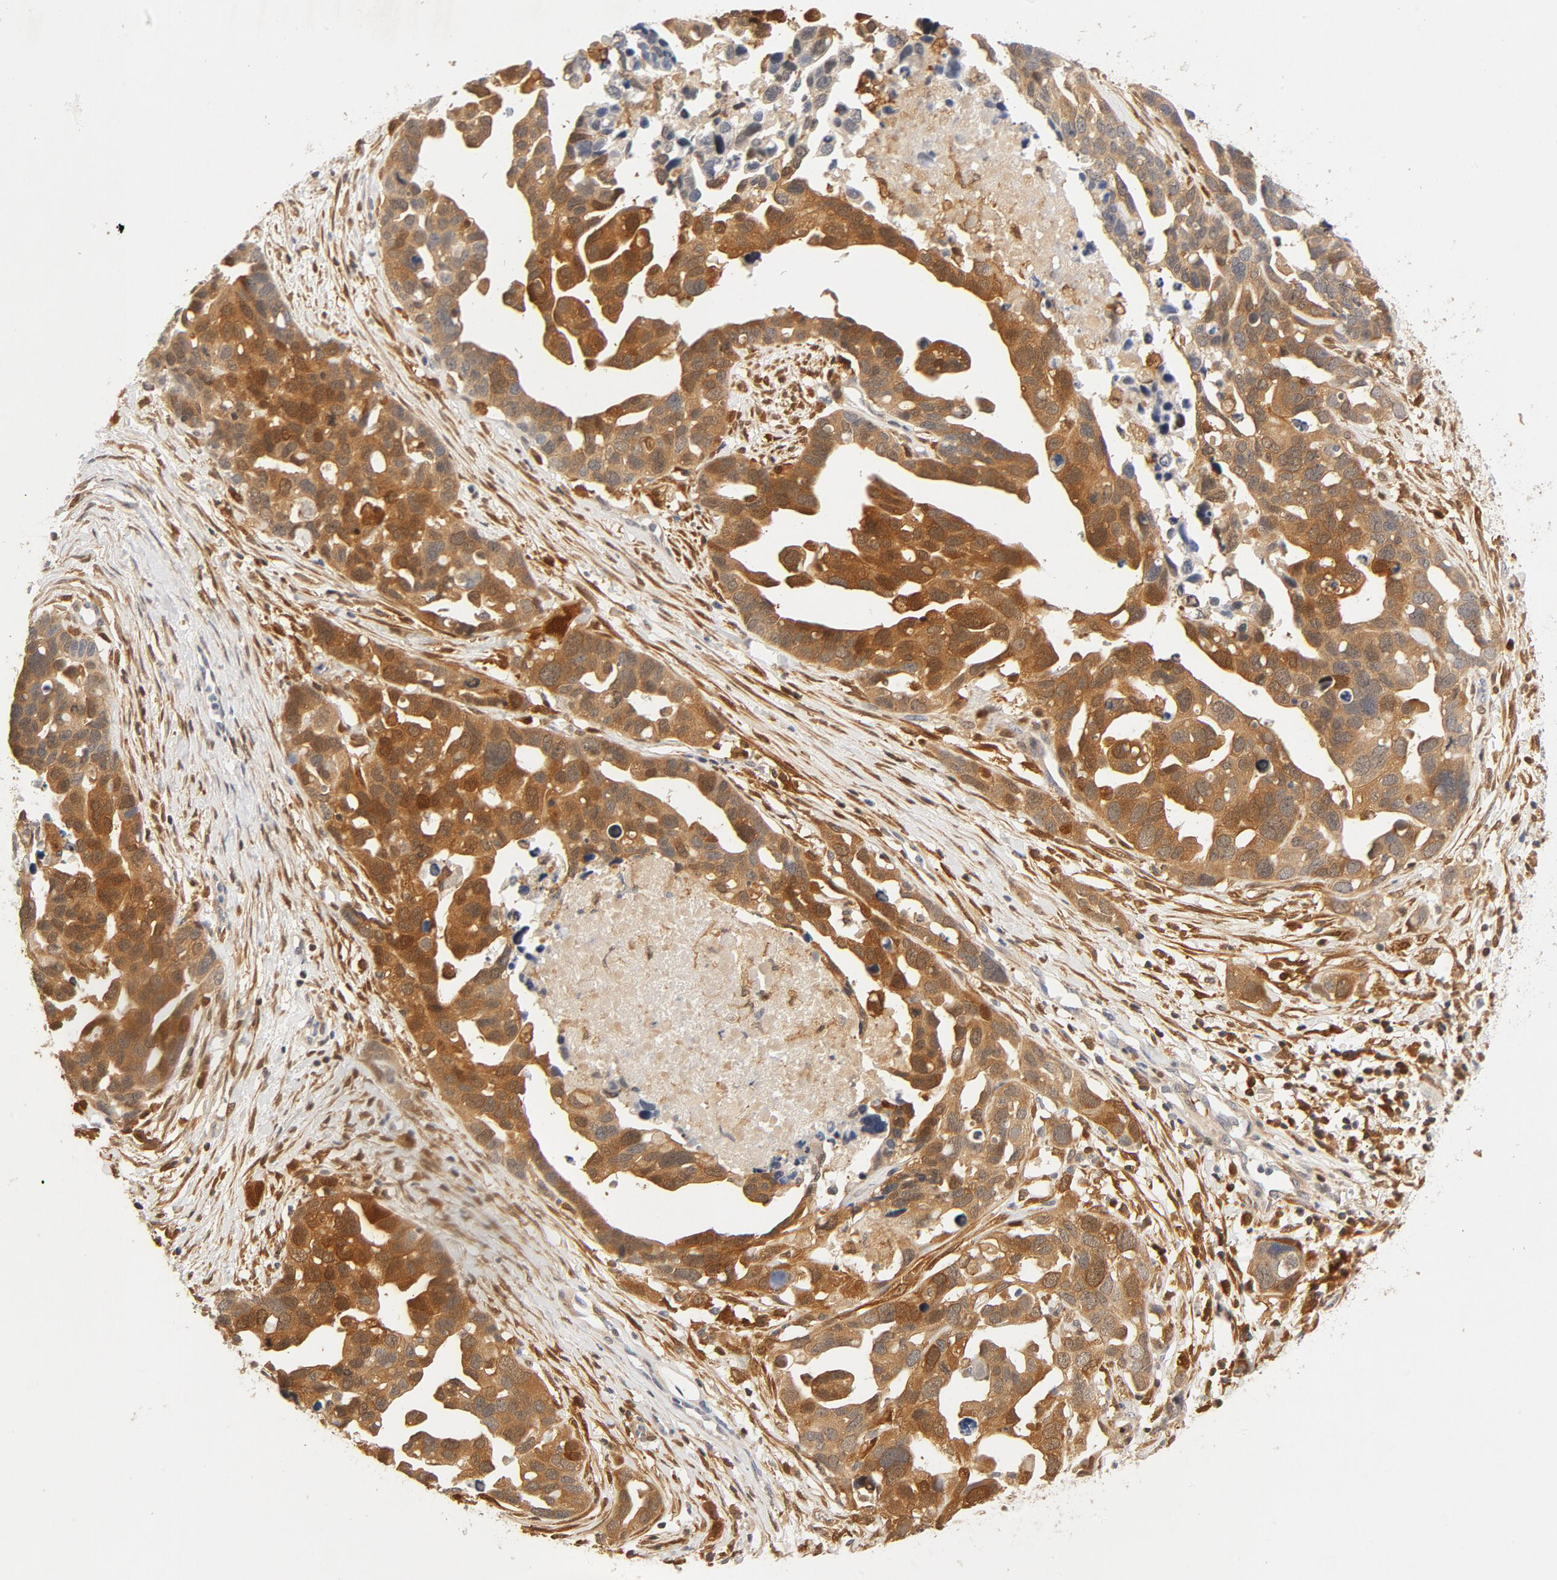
{"staining": {"intensity": "strong", "quantity": ">75%", "location": "cytoplasmic/membranous"}, "tissue": "ovarian cancer", "cell_type": "Tumor cells", "image_type": "cancer", "snomed": [{"axis": "morphology", "description": "Cystadenocarcinoma, serous, NOS"}, {"axis": "topography", "description": "Ovary"}], "caption": "The micrograph exhibits staining of ovarian serous cystadenocarcinoma, revealing strong cytoplasmic/membranous protein expression (brown color) within tumor cells.", "gene": "STAT1", "patient": {"sex": "female", "age": 54}}